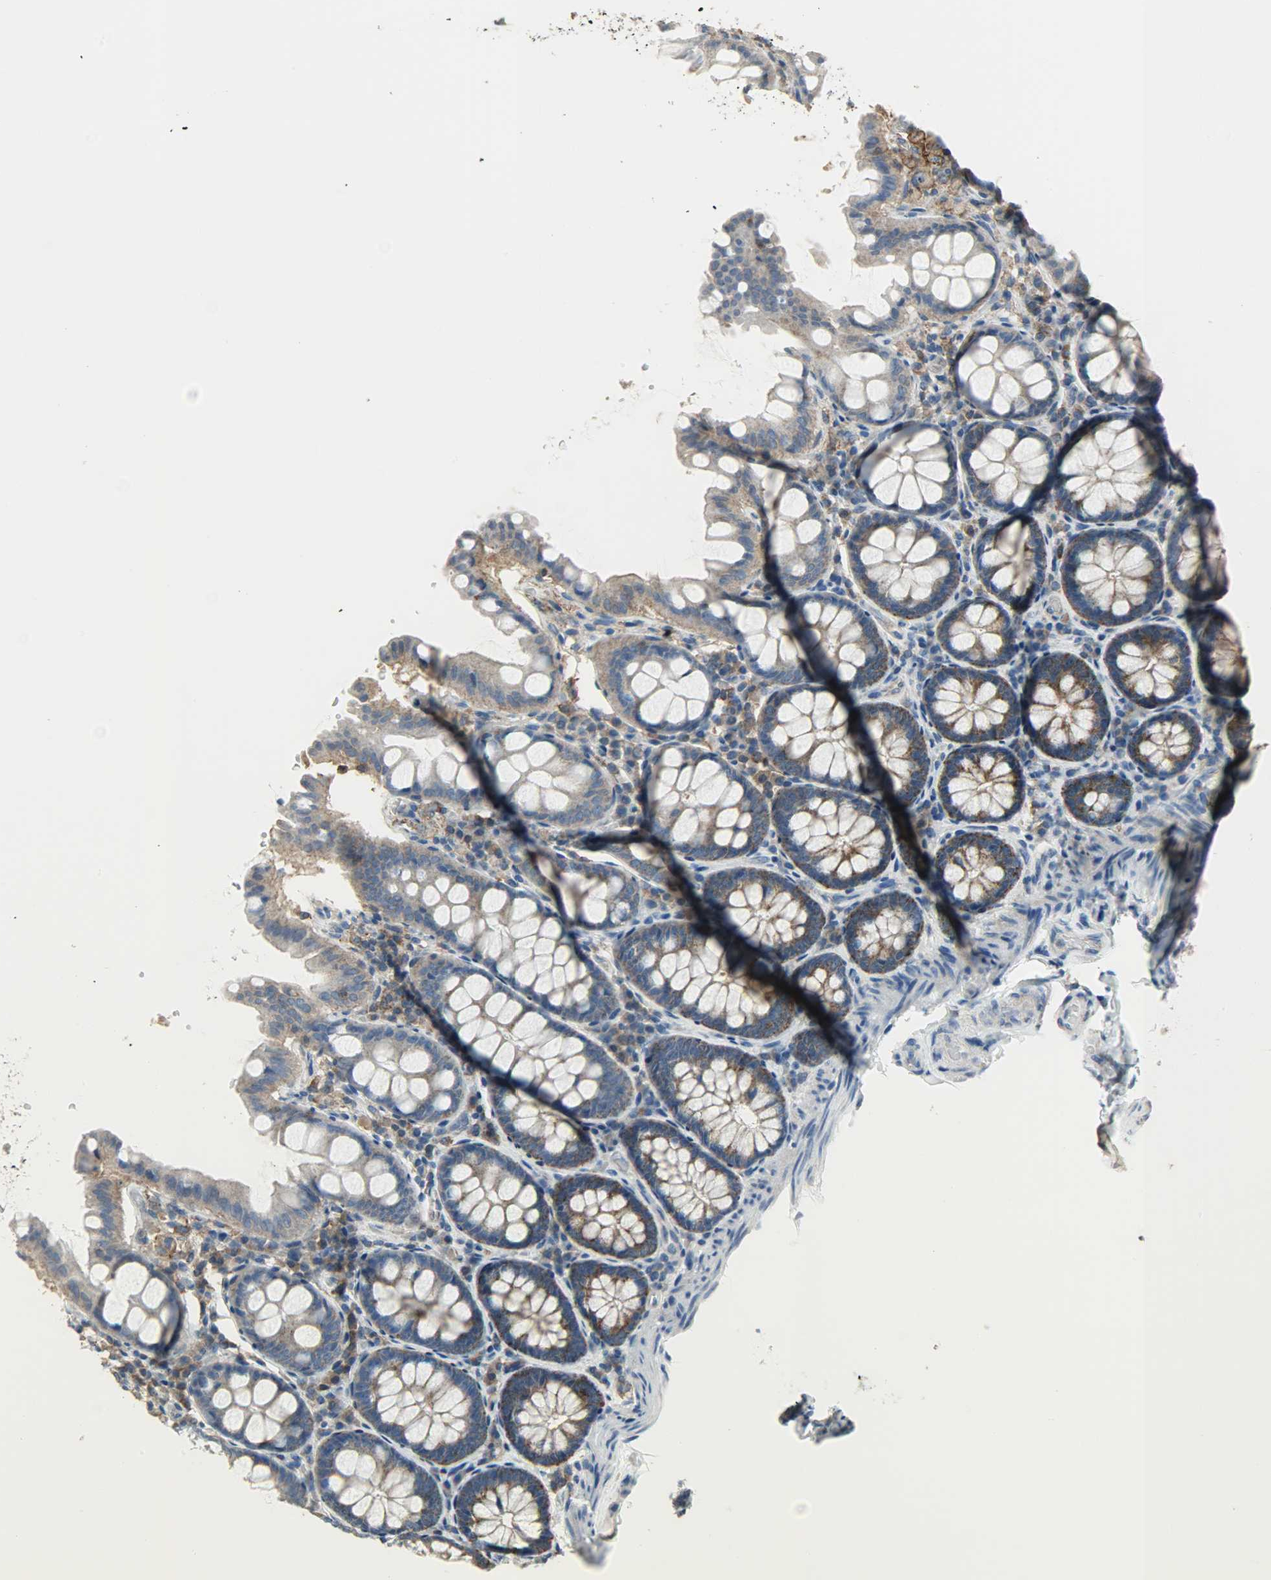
{"staining": {"intensity": "moderate", "quantity": "25%-75%", "location": "cytoplasmic/membranous"}, "tissue": "colon", "cell_type": "Glandular cells", "image_type": "normal", "snomed": [{"axis": "morphology", "description": "Normal tissue, NOS"}, {"axis": "topography", "description": "Colon"}], "caption": "High-magnification brightfield microscopy of normal colon stained with DAB (brown) and counterstained with hematoxylin (blue). glandular cells exhibit moderate cytoplasmic/membranous staining is seen in approximately25%-75% of cells. The protein is shown in brown color, while the nuclei are stained blue.", "gene": "DNAJA4", "patient": {"sex": "female", "age": 61}}